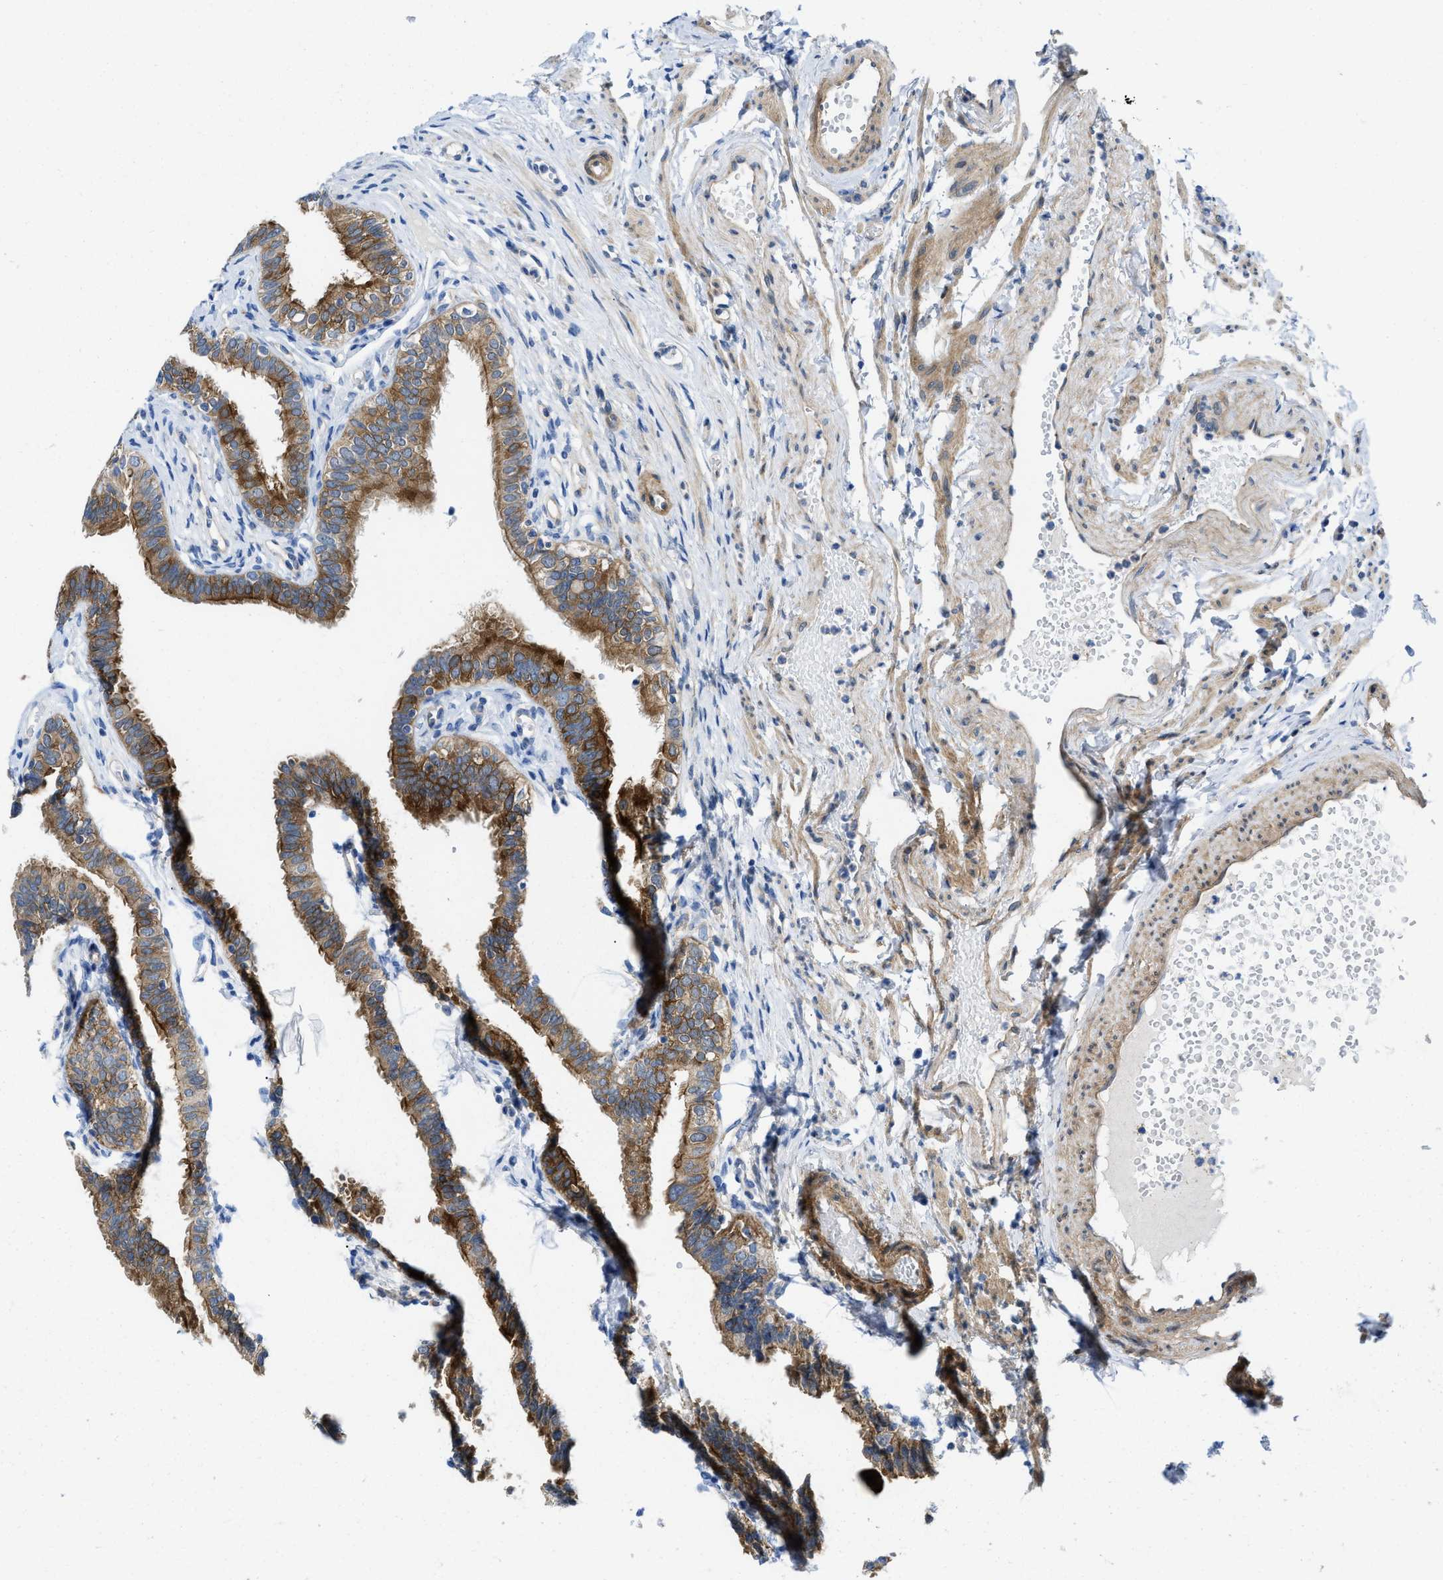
{"staining": {"intensity": "strong", "quantity": ">75%", "location": "cytoplasmic/membranous"}, "tissue": "fallopian tube", "cell_type": "Glandular cells", "image_type": "normal", "snomed": [{"axis": "morphology", "description": "Normal tissue, NOS"}, {"axis": "morphology", "description": "Dermoid, NOS"}, {"axis": "topography", "description": "Fallopian tube"}], "caption": "The immunohistochemical stain shows strong cytoplasmic/membranous expression in glandular cells of normal fallopian tube.", "gene": "PDLIM5", "patient": {"sex": "female", "age": 33}}